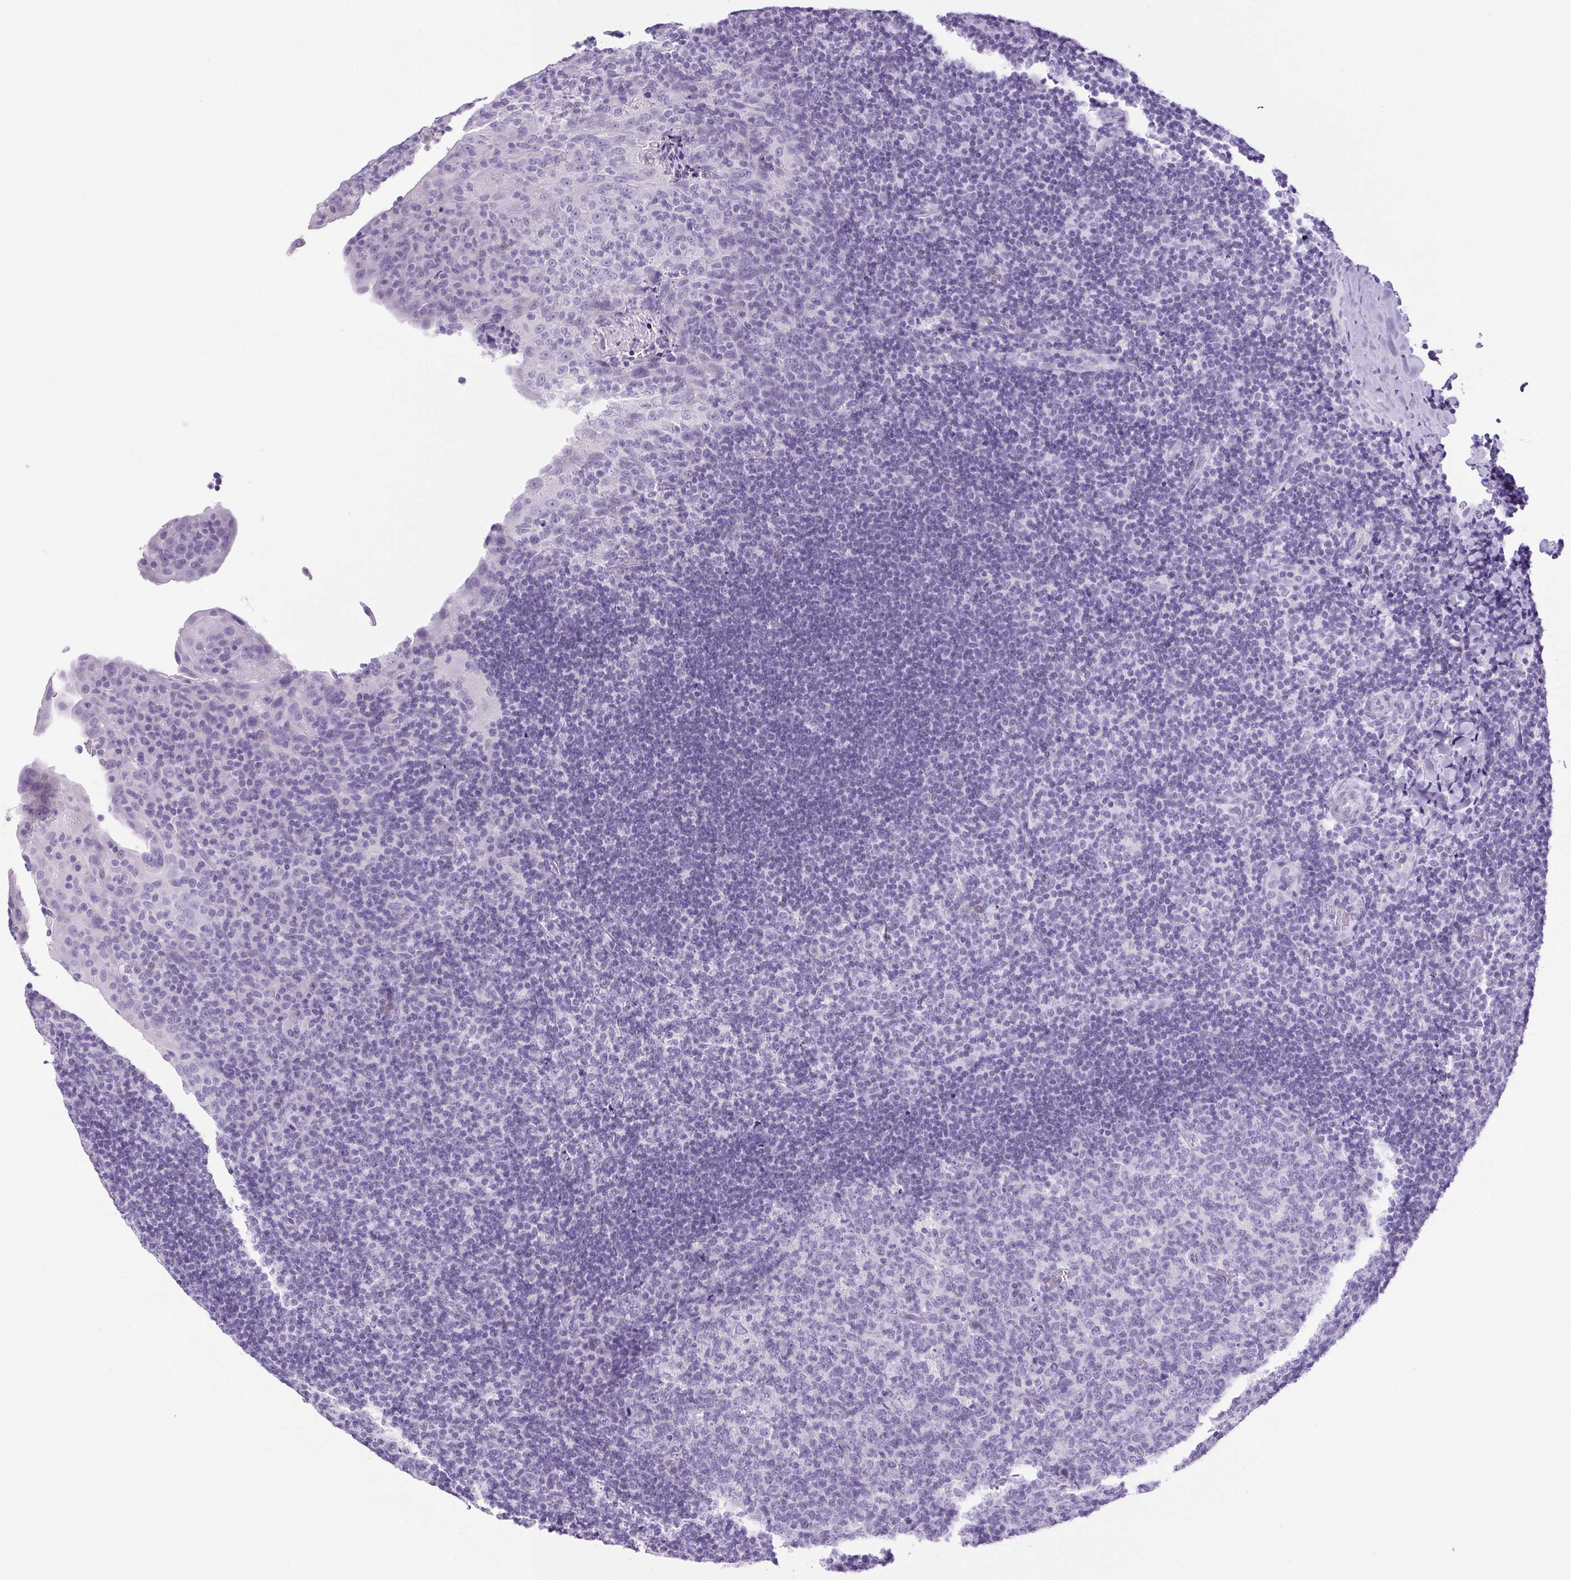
{"staining": {"intensity": "negative", "quantity": "none", "location": "none"}, "tissue": "tonsil", "cell_type": "Germinal center cells", "image_type": "normal", "snomed": [{"axis": "morphology", "description": "Normal tissue, NOS"}, {"axis": "topography", "description": "Tonsil"}], "caption": "DAB immunohistochemical staining of unremarkable human tonsil shows no significant positivity in germinal center cells. (Brightfield microscopy of DAB immunohistochemistry (IHC) at high magnification).", "gene": "HLA", "patient": {"sex": "male", "age": 17}}